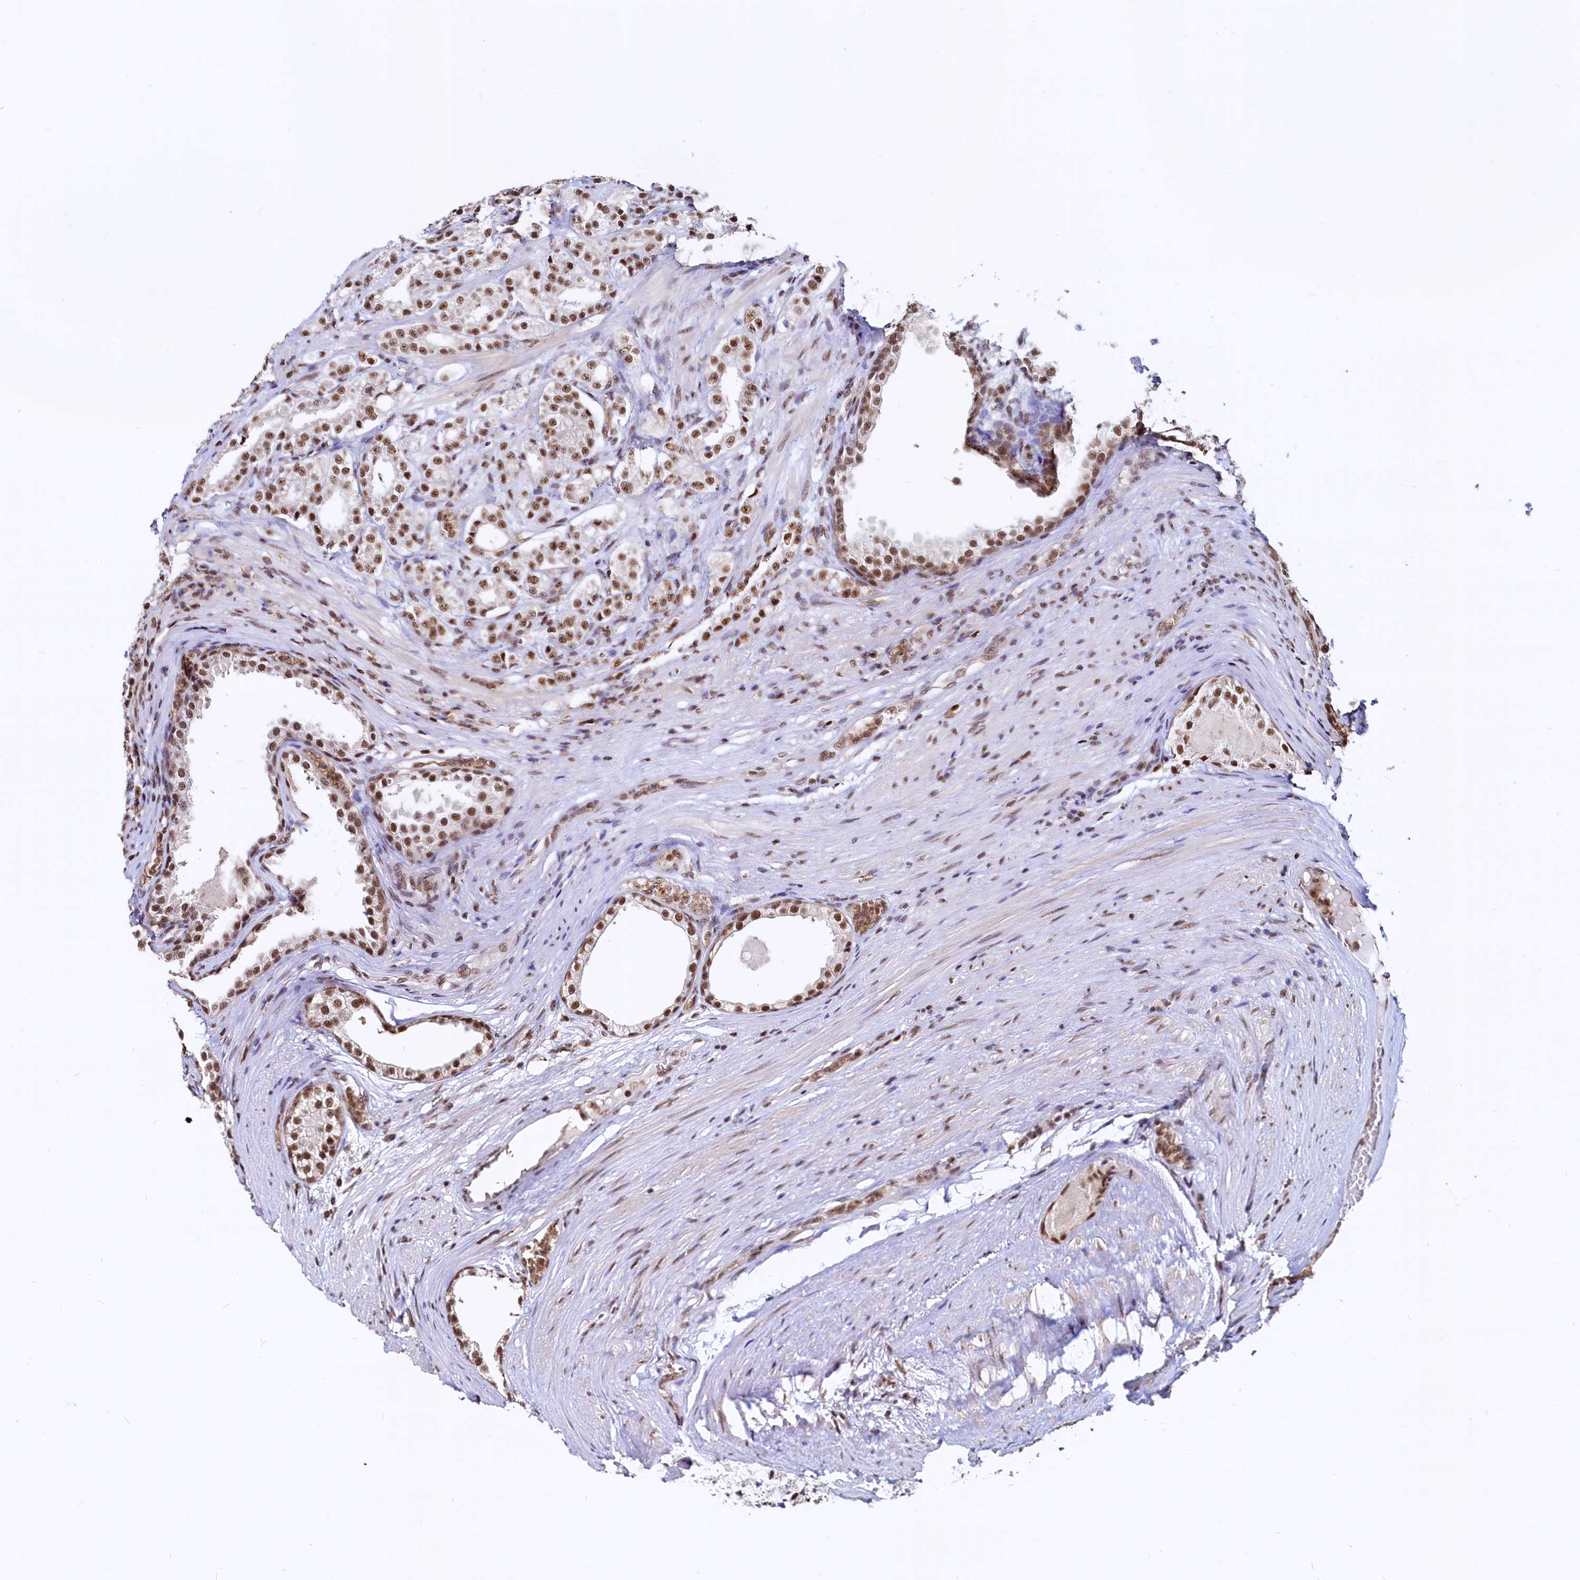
{"staining": {"intensity": "strong", "quantity": ">75%", "location": "nuclear"}, "tissue": "prostate cancer", "cell_type": "Tumor cells", "image_type": "cancer", "snomed": [{"axis": "morphology", "description": "Adenocarcinoma, High grade"}, {"axis": "topography", "description": "Prostate"}], "caption": "IHC photomicrograph of human prostate adenocarcinoma (high-grade) stained for a protein (brown), which exhibits high levels of strong nuclear positivity in about >75% of tumor cells.", "gene": "RSRC2", "patient": {"sex": "male", "age": 69}}